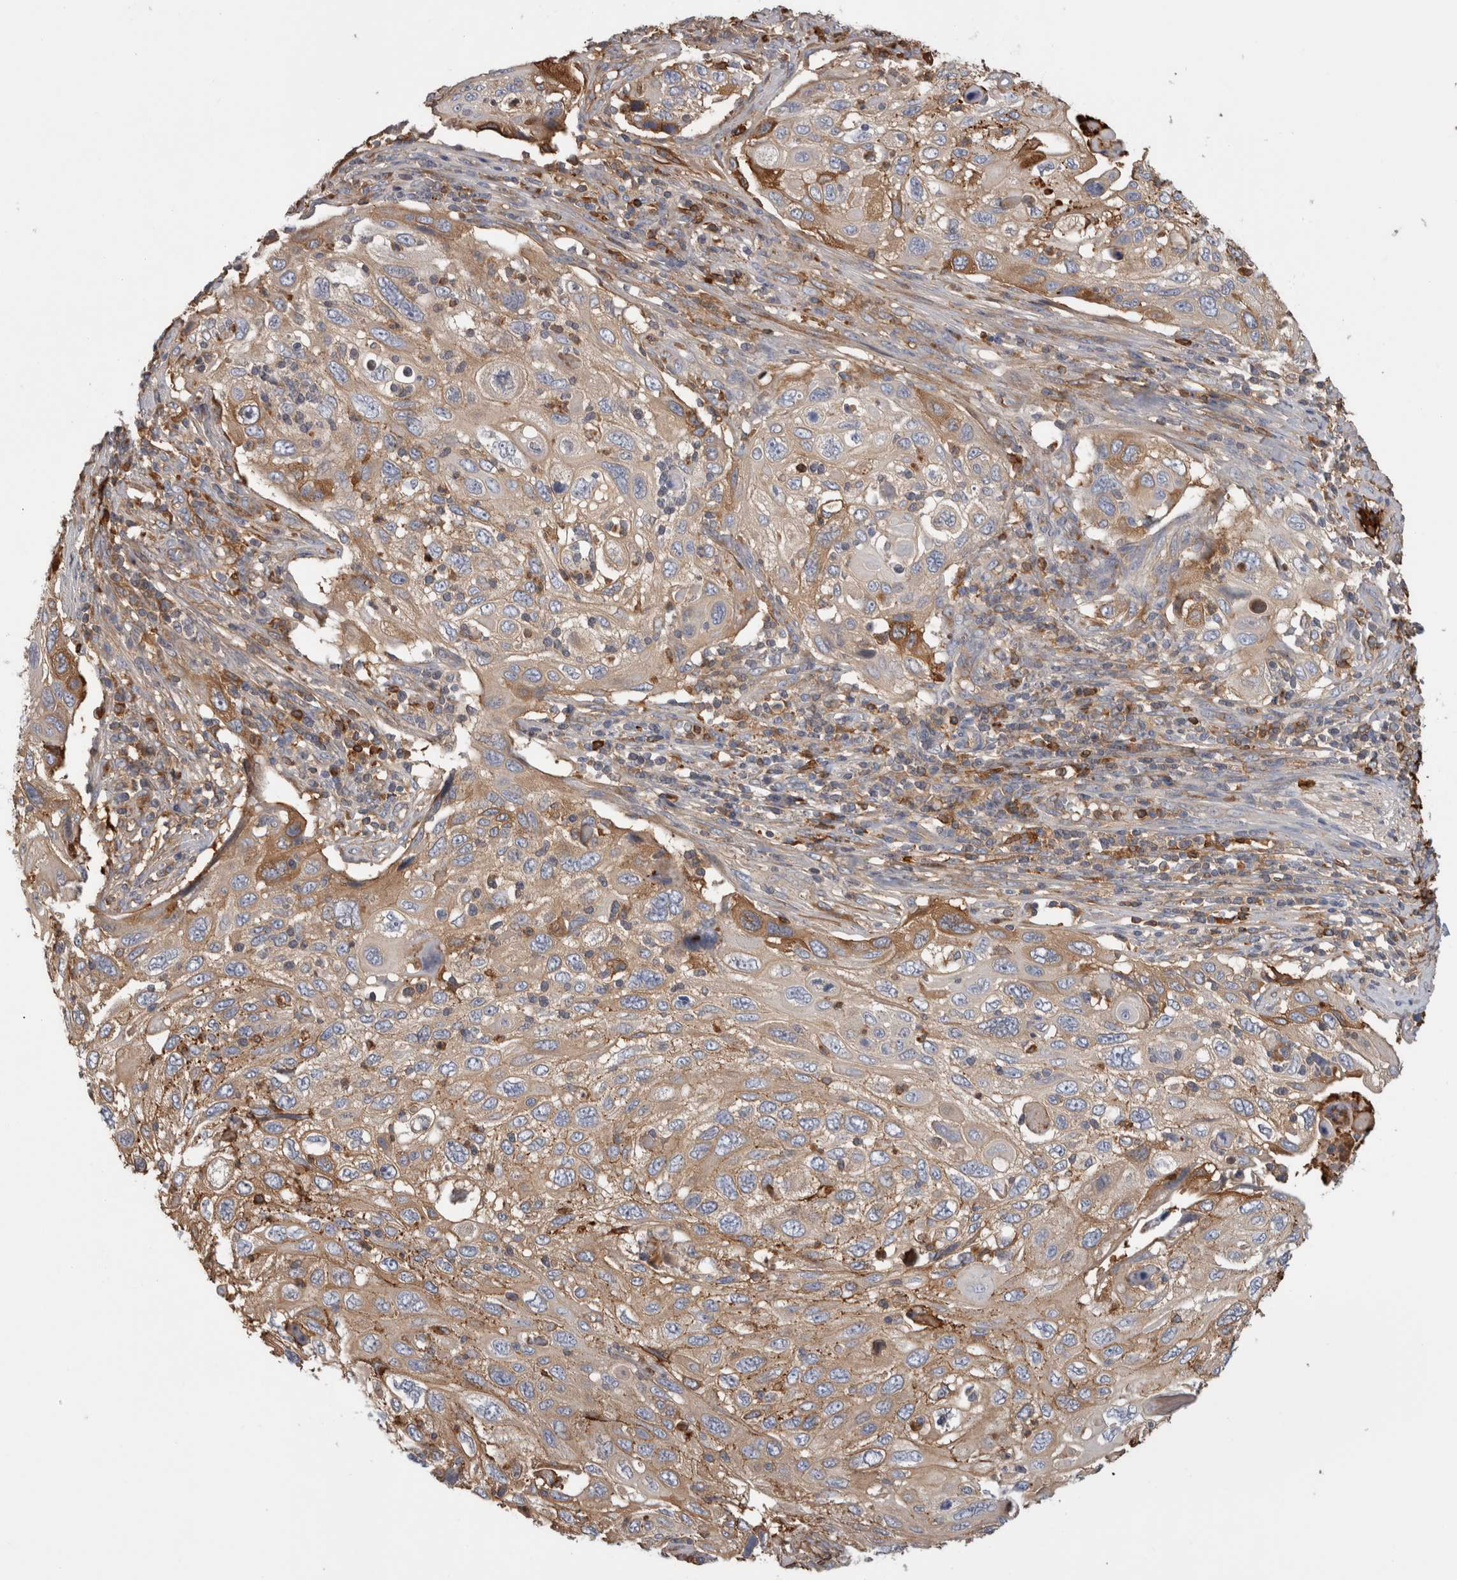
{"staining": {"intensity": "moderate", "quantity": "<25%", "location": "cytoplasmic/membranous"}, "tissue": "cervical cancer", "cell_type": "Tumor cells", "image_type": "cancer", "snomed": [{"axis": "morphology", "description": "Squamous cell carcinoma, NOS"}, {"axis": "topography", "description": "Cervix"}], "caption": "A histopathology image of cervical cancer (squamous cell carcinoma) stained for a protein shows moderate cytoplasmic/membranous brown staining in tumor cells.", "gene": "TBCE", "patient": {"sex": "female", "age": 70}}